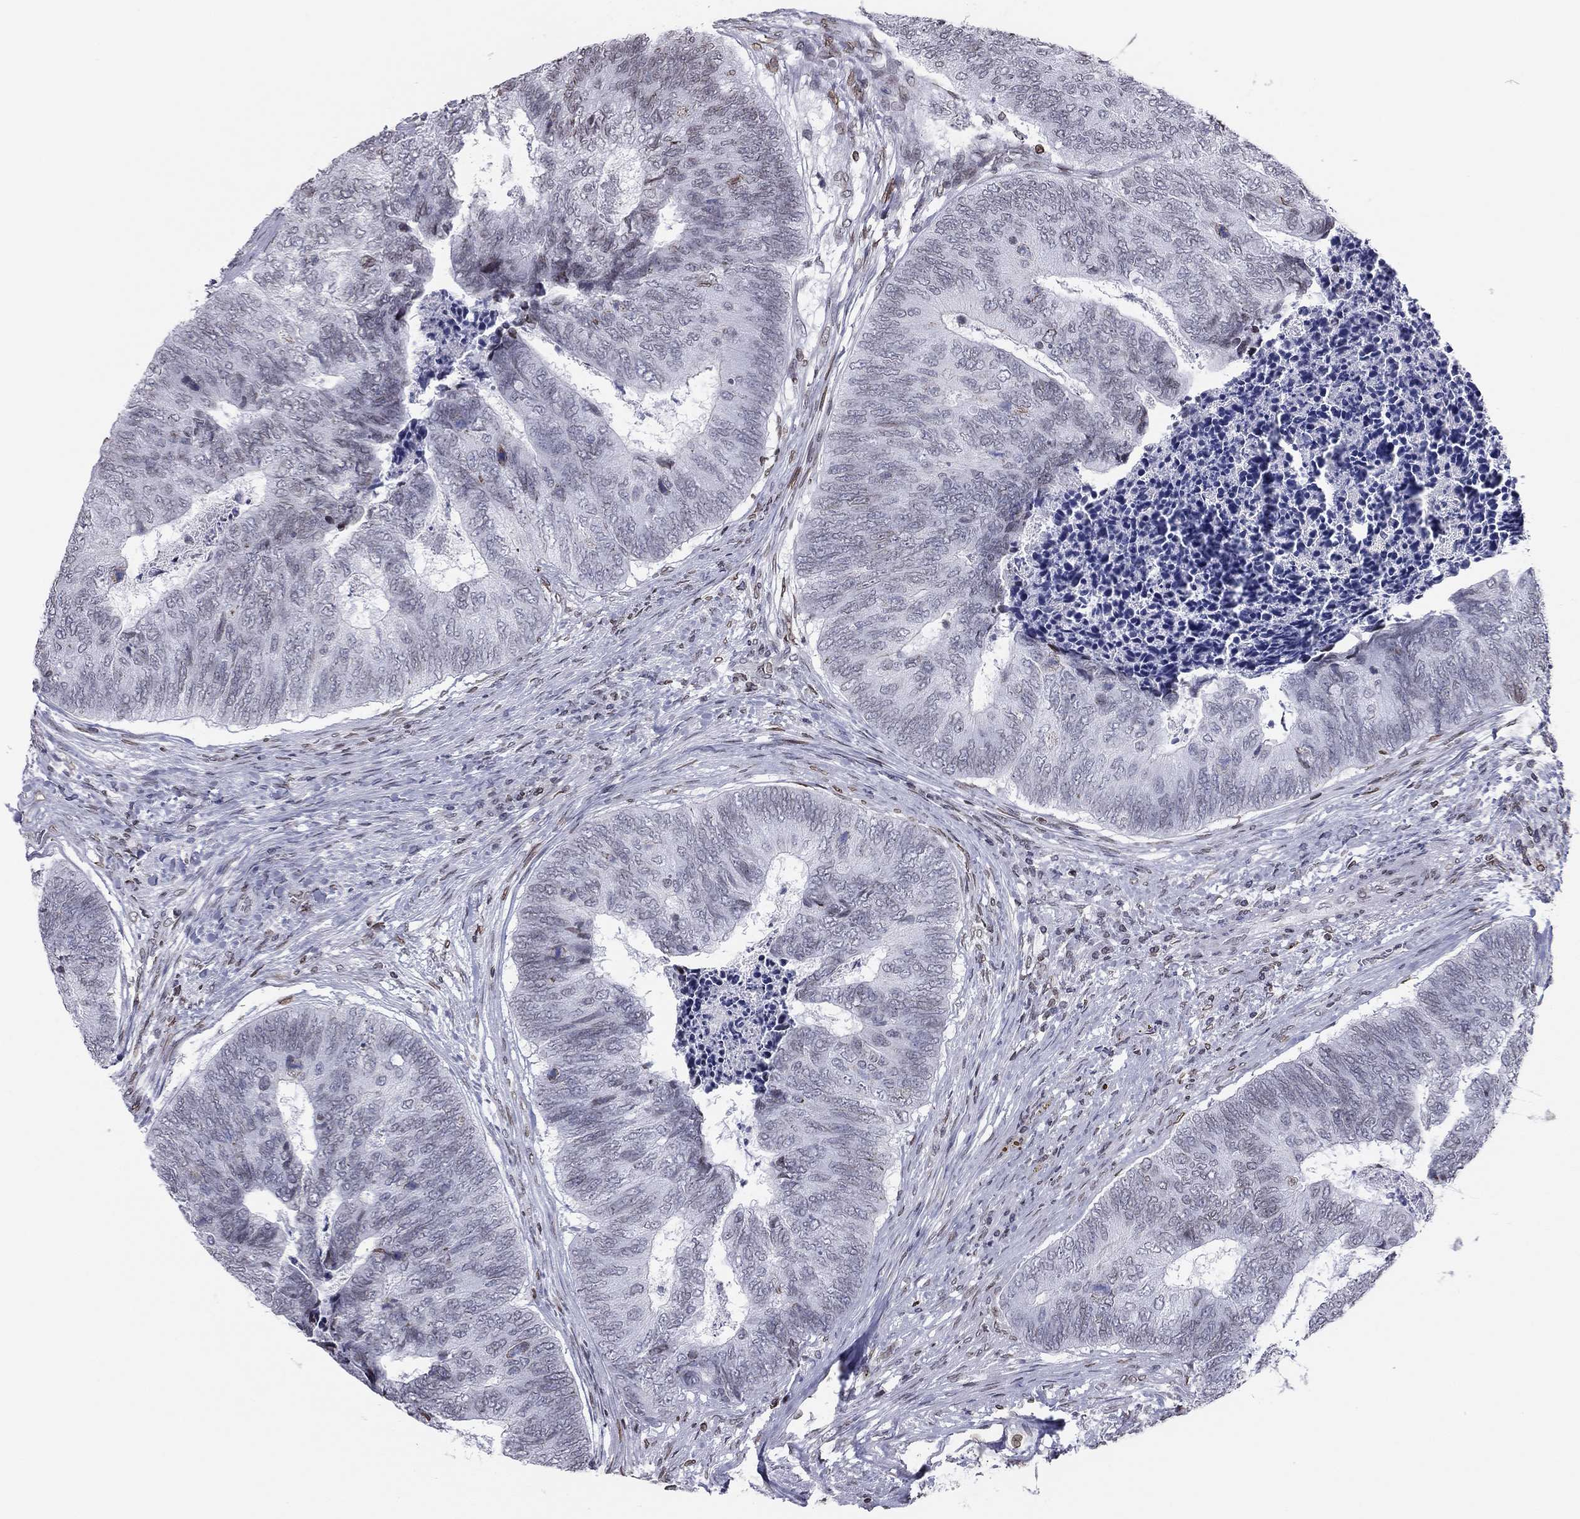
{"staining": {"intensity": "weak", "quantity": "<25%", "location": "cytoplasmic/membranous,nuclear"}, "tissue": "colorectal cancer", "cell_type": "Tumor cells", "image_type": "cancer", "snomed": [{"axis": "morphology", "description": "Adenocarcinoma, NOS"}, {"axis": "topography", "description": "Colon"}], "caption": "Tumor cells show no significant positivity in colorectal cancer (adenocarcinoma).", "gene": "ESPL1", "patient": {"sex": "female", "age": 67}}